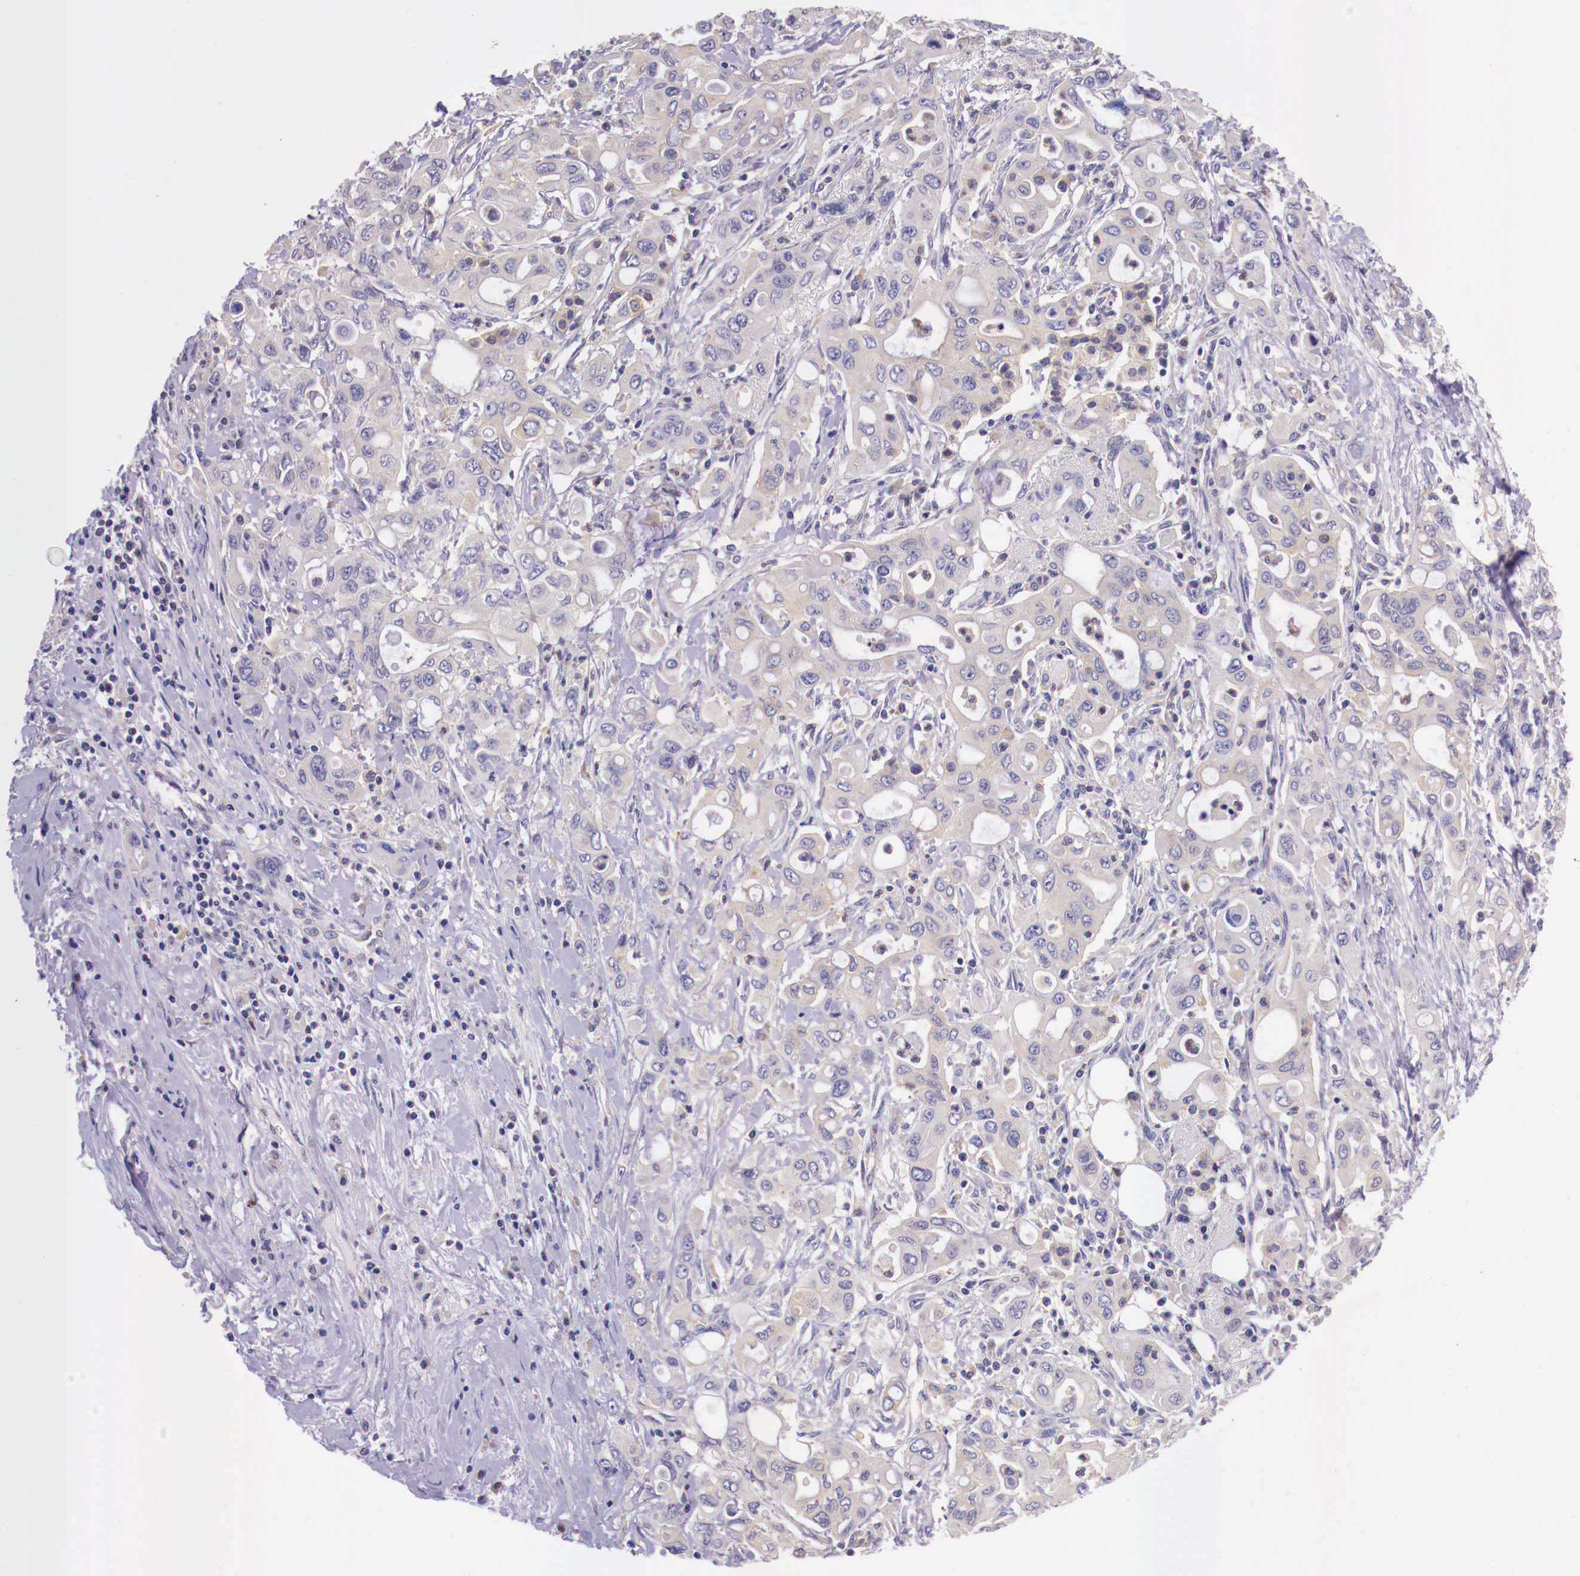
{"staining": {"intensity": "negative", "quantity": "none", "location": "none"}, "tissue": "pancreatic cancer", "cell_type": "Tumor cells", "image_type": "cancer", "snomed": [{"axis": "morphology", "description": "Adenocarcinoma, NOS"}, {"axis": "topography", "description": "Pancreas"}], "caption": "Immunohistochemistry (IHC) image of neoplastic tissue: pancreatic cancer (adenocarcinoma) stained with DAB demonstrates no significant protein positivity in tumor cells. Nuclei are stained in blue.", "gene": "GRIPAP1", "patient": {"sex": "female", "age": 57}}